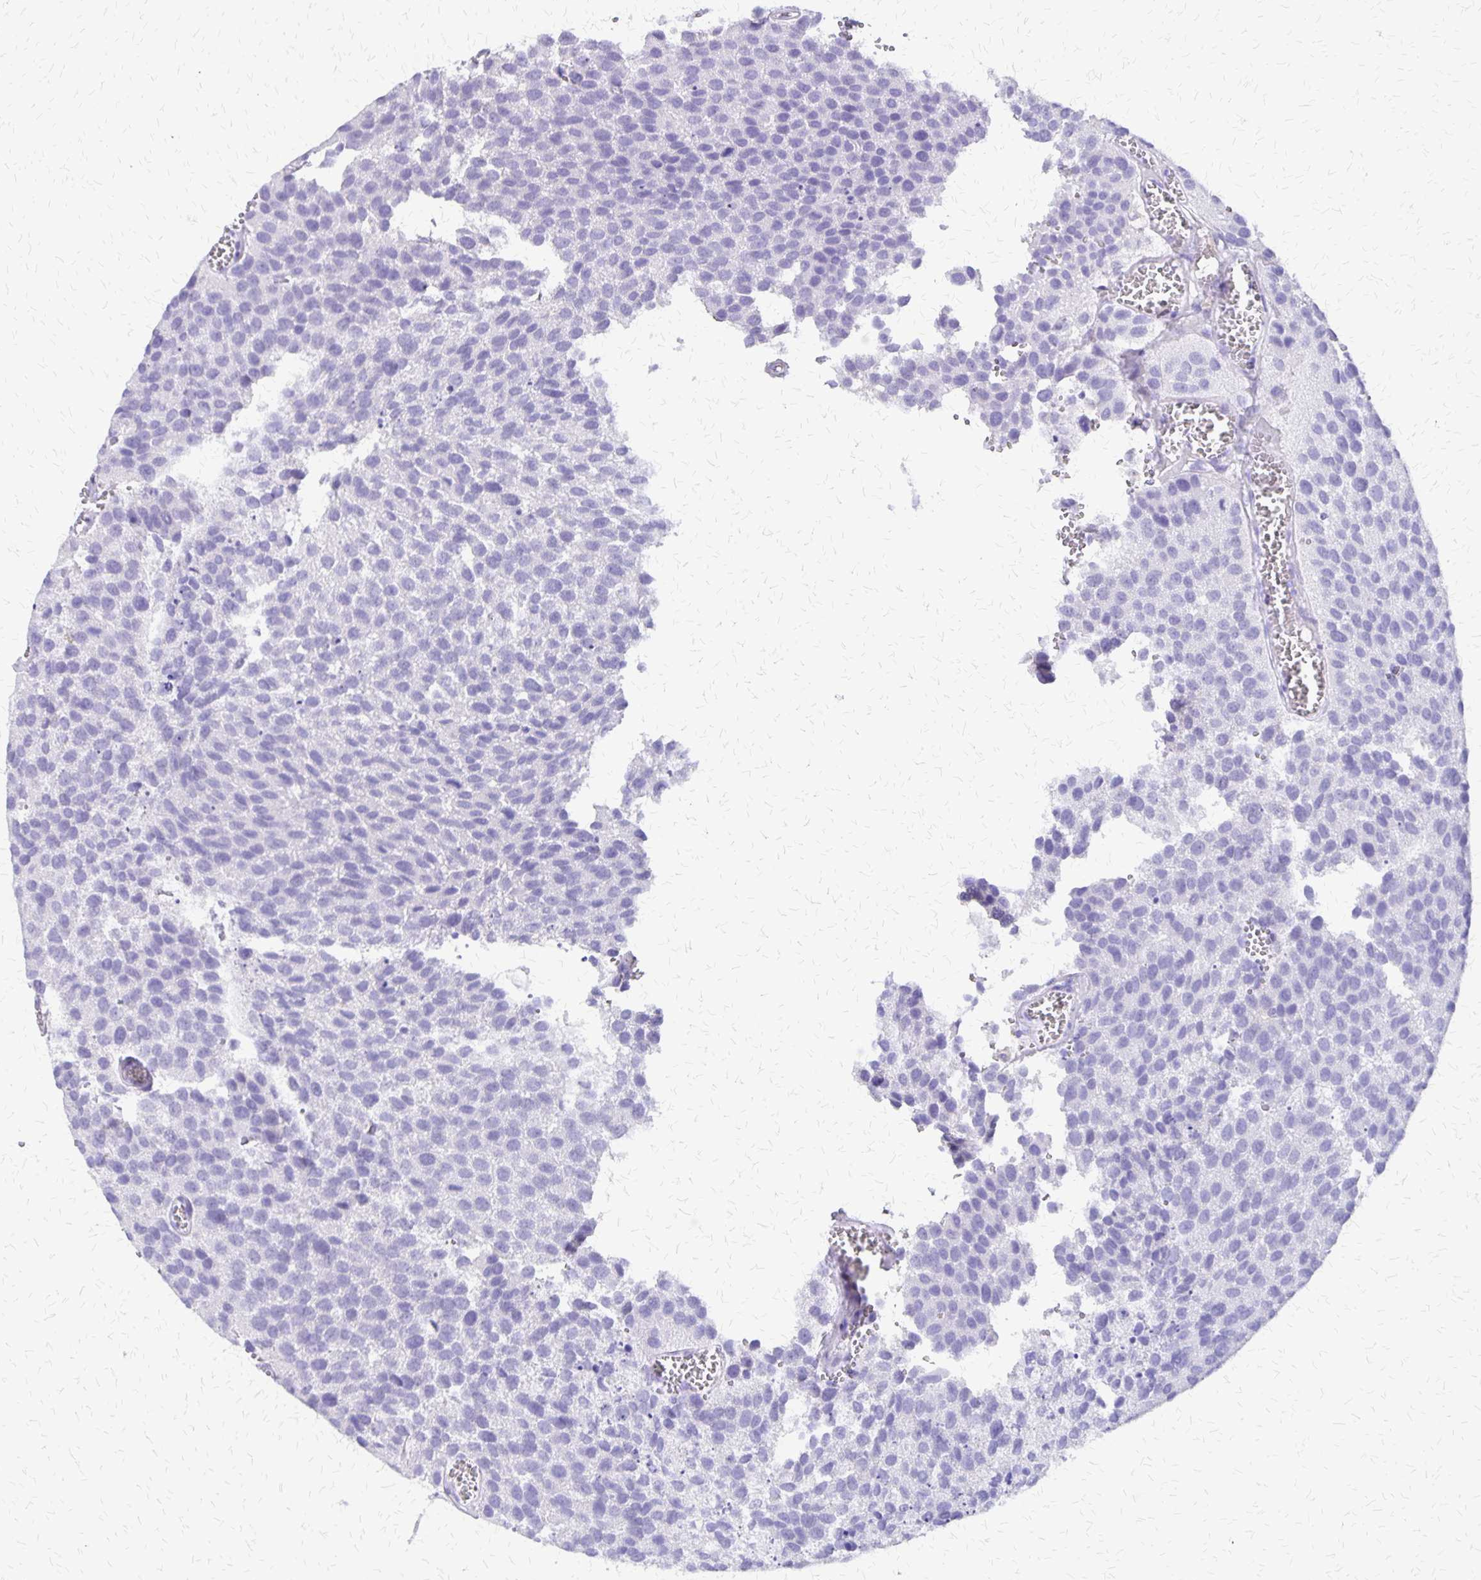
{"staining": {"intensity": "negative", "quantity": "none", "location": "none"}, "tissue": "urothelial cancer", "cell_type": "Tumor cells", "image_type": "cancer", "snomed": [{"axis": "morphology", "description": "Urothelial carcinoma, Low grade"}, {"axis": "topography", "description": "Urinary bladder"}], "caption": "Immunohistochemistry (IHC) of human urothelial carcinoma (low-grade) displays no staining in tumor cells.", "gene": "SLC13A2", "patient": {"sex": "female", "age": 69}}